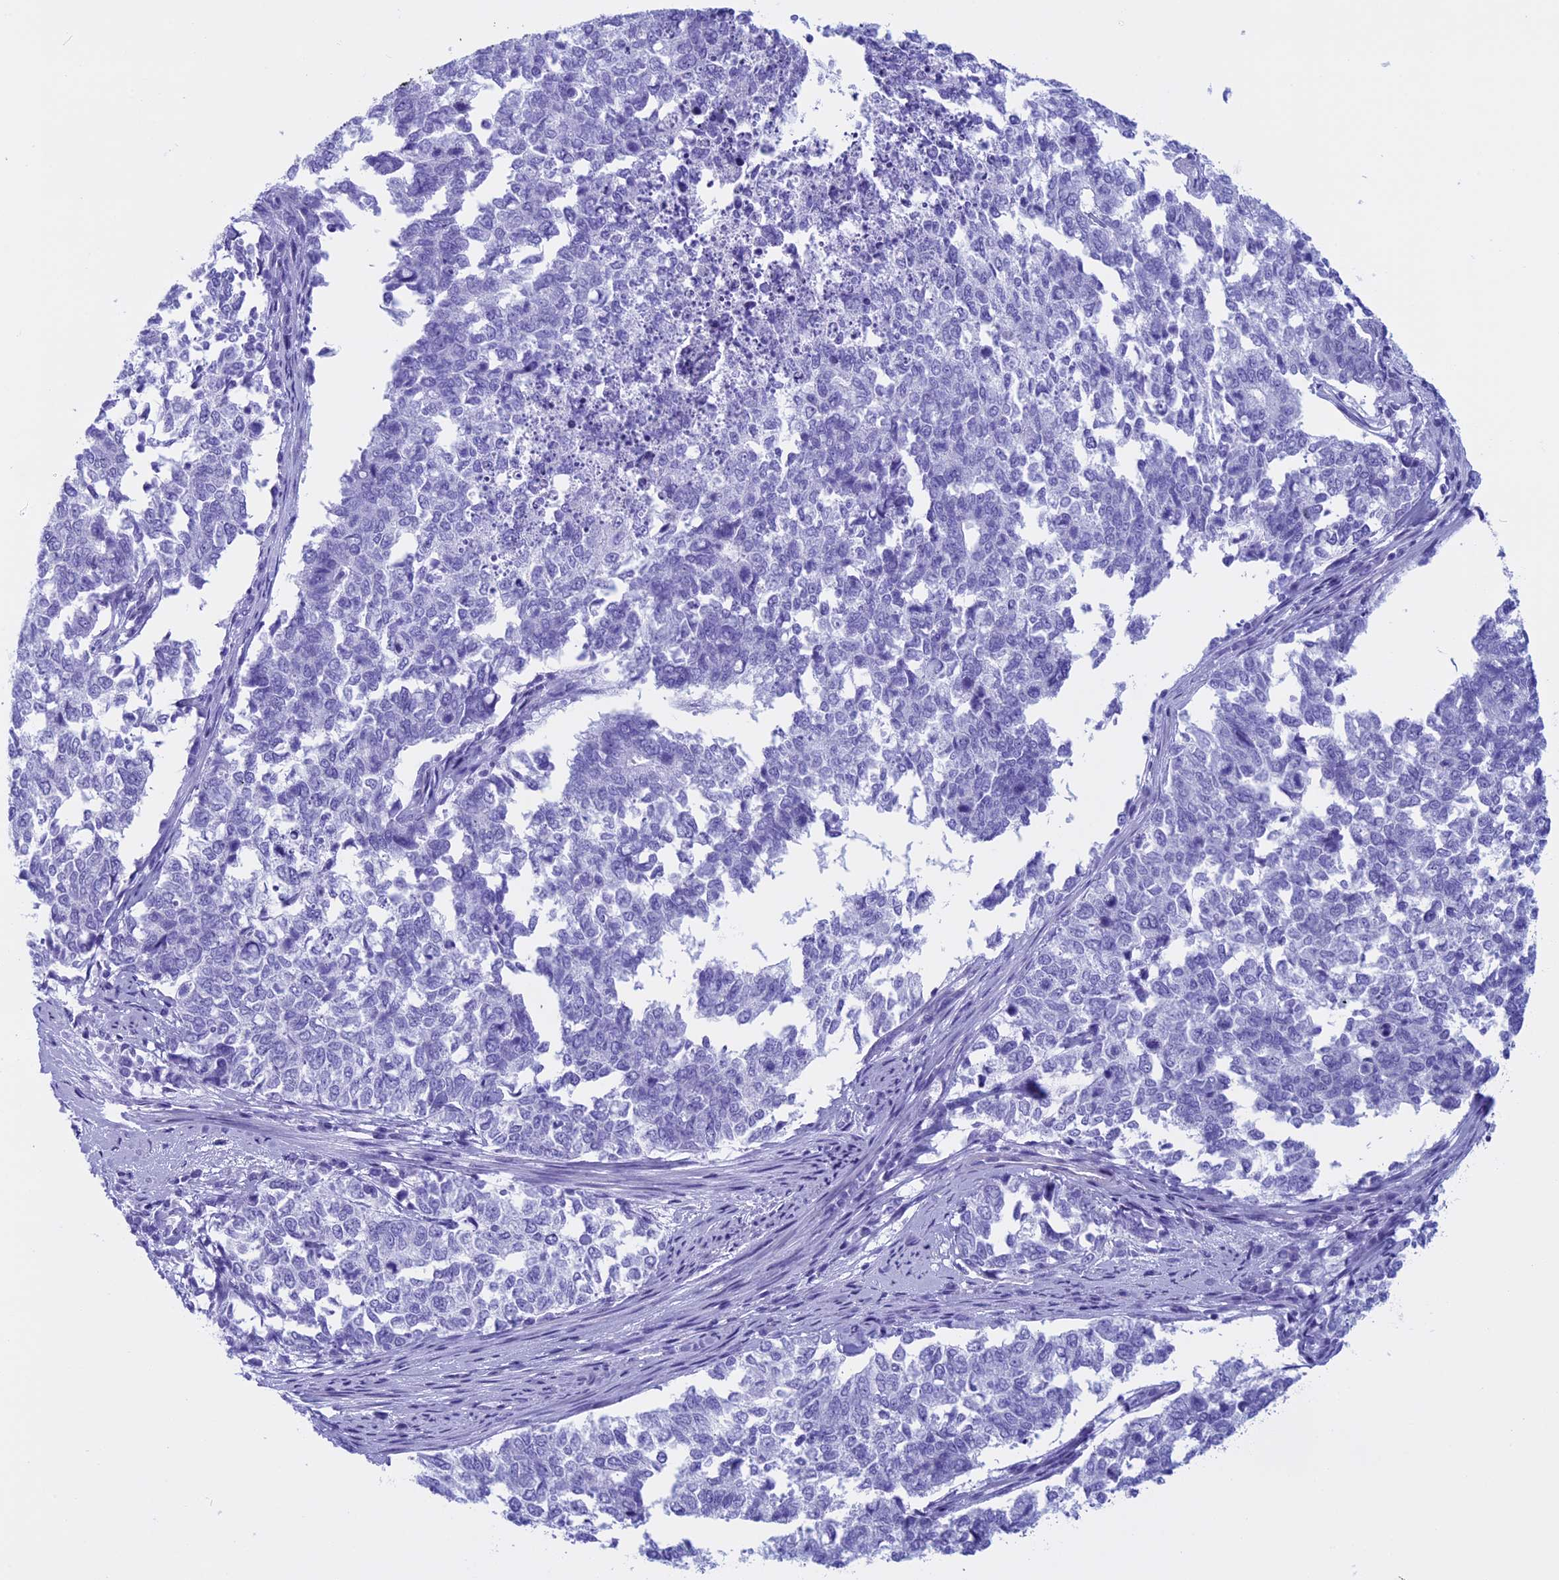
{"staining": {"intensity": "negative", "quantity": "none", "location": "none"}, "tissue": "cervical cancer", "cell_type": "Tumor cells", "image_type": "cancer", "snomed": [{"axis": "morphology", "description": "Squamous cell carcinoma, NOS"}, {"axis": "topography", "description": "Cervix"}], "caption": "Micrograph shows no protein positivity in tumor cells of cervical cancer tissue.", "gene": "FAM169A", "patient": {"sex": "female", "age": 63}}